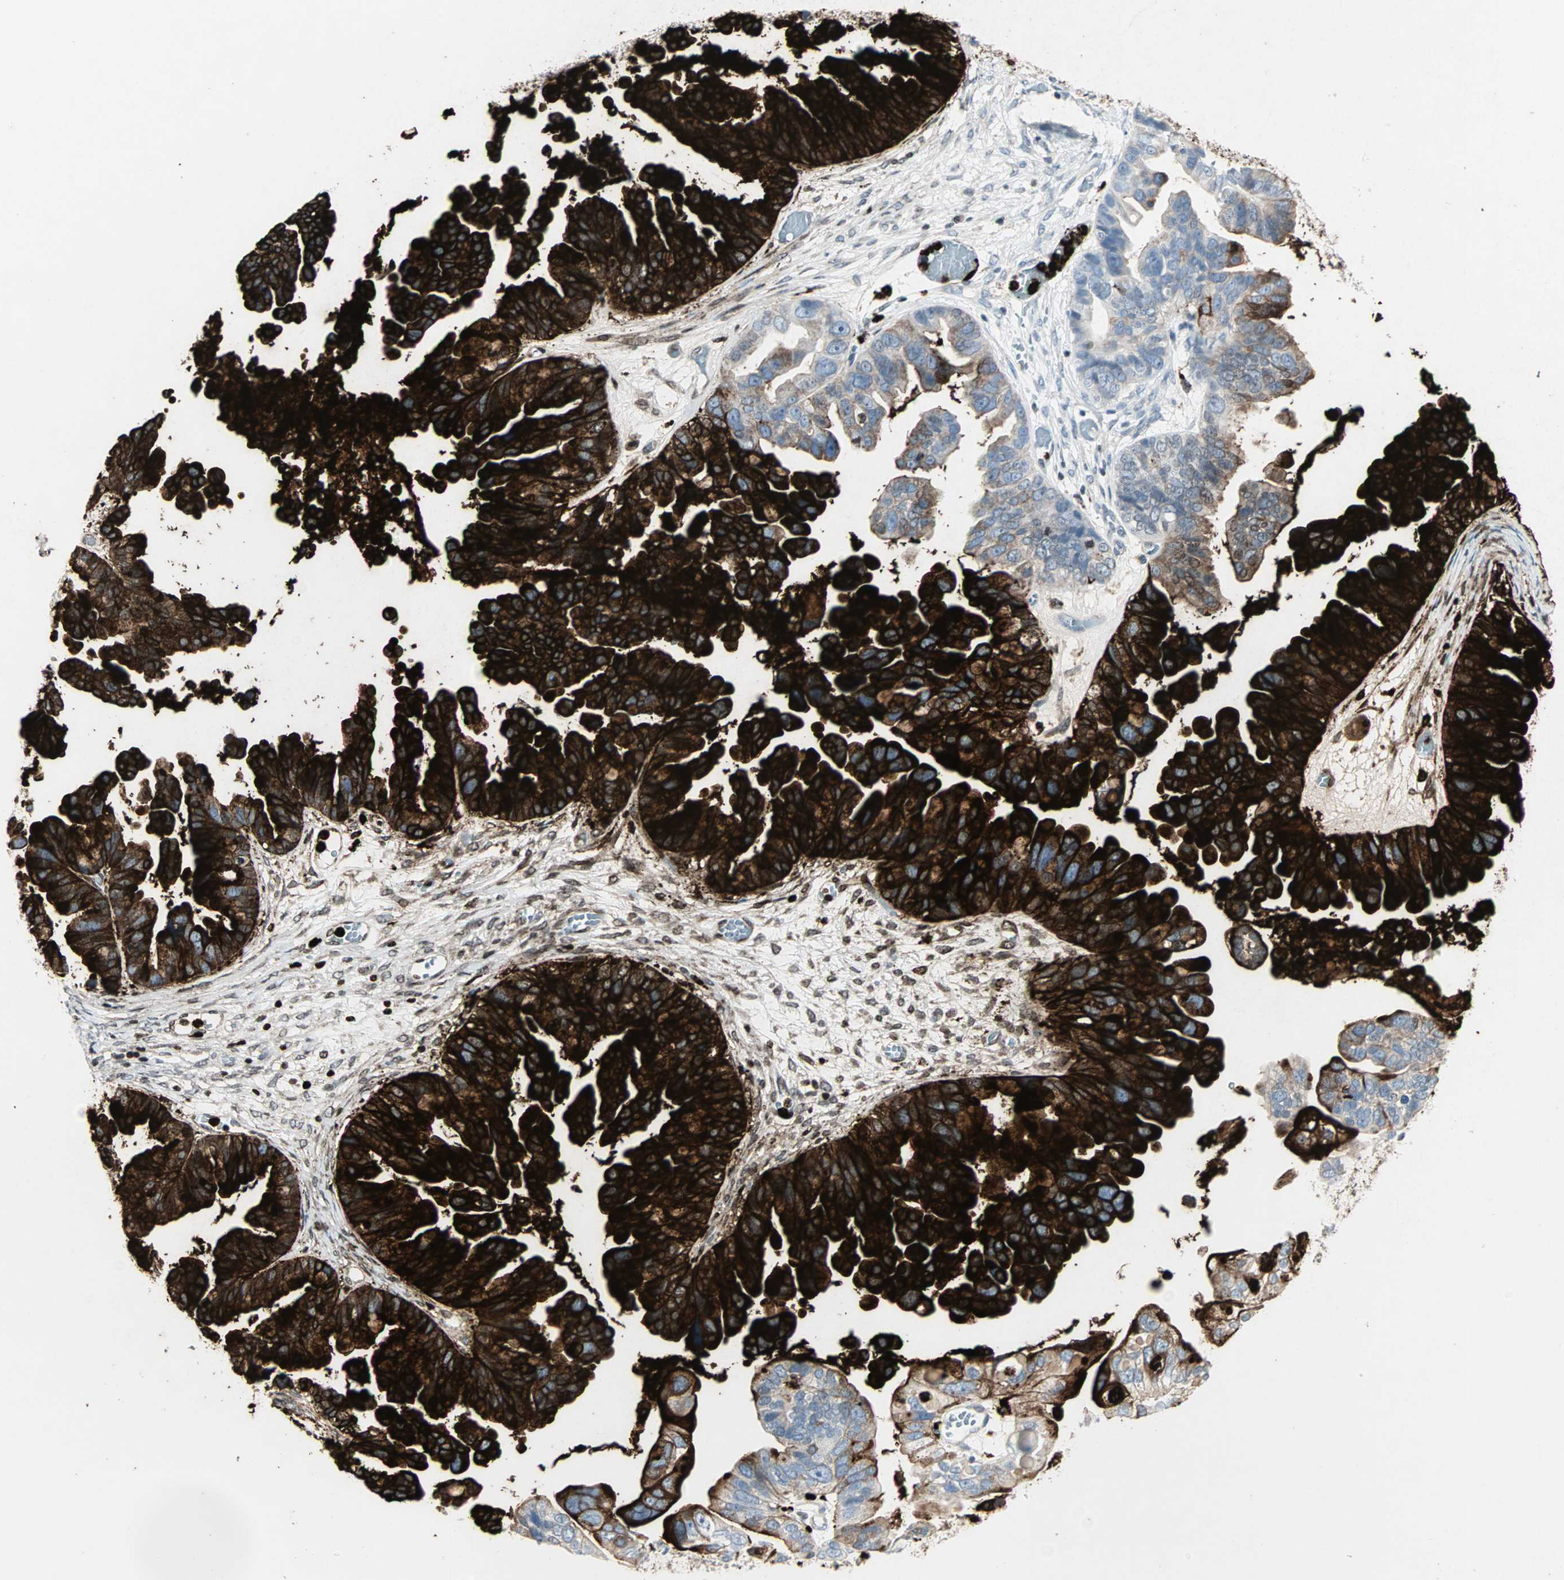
{"staining": {"intensity": "strong", "quantity": "25%-75%", "location": "cytoplasmic/membranous"}, "tissue": "ovarian cancer", "cell_type": "Tumor cells", "image_type": "cancer", "snomed": [{"axis": "morphology", "description": "Cystadenocarcinoma, serous, NOS"}, {"axis": "topography", "description": "Ovary"}], "caption": "Tumor cells reveal high levels of strong cytoplasmic/membranous staining in approximately 25%-75% of cells in ovarian cancer (serous cystadenocarcinoma). The protein of interest is stained brown, and the nuclei are stained in blue (DAB IHC with brightfield microscopy, high magnification).", "gene": "CEACAM6", "patient": {"sex": "female", "age": 56}}